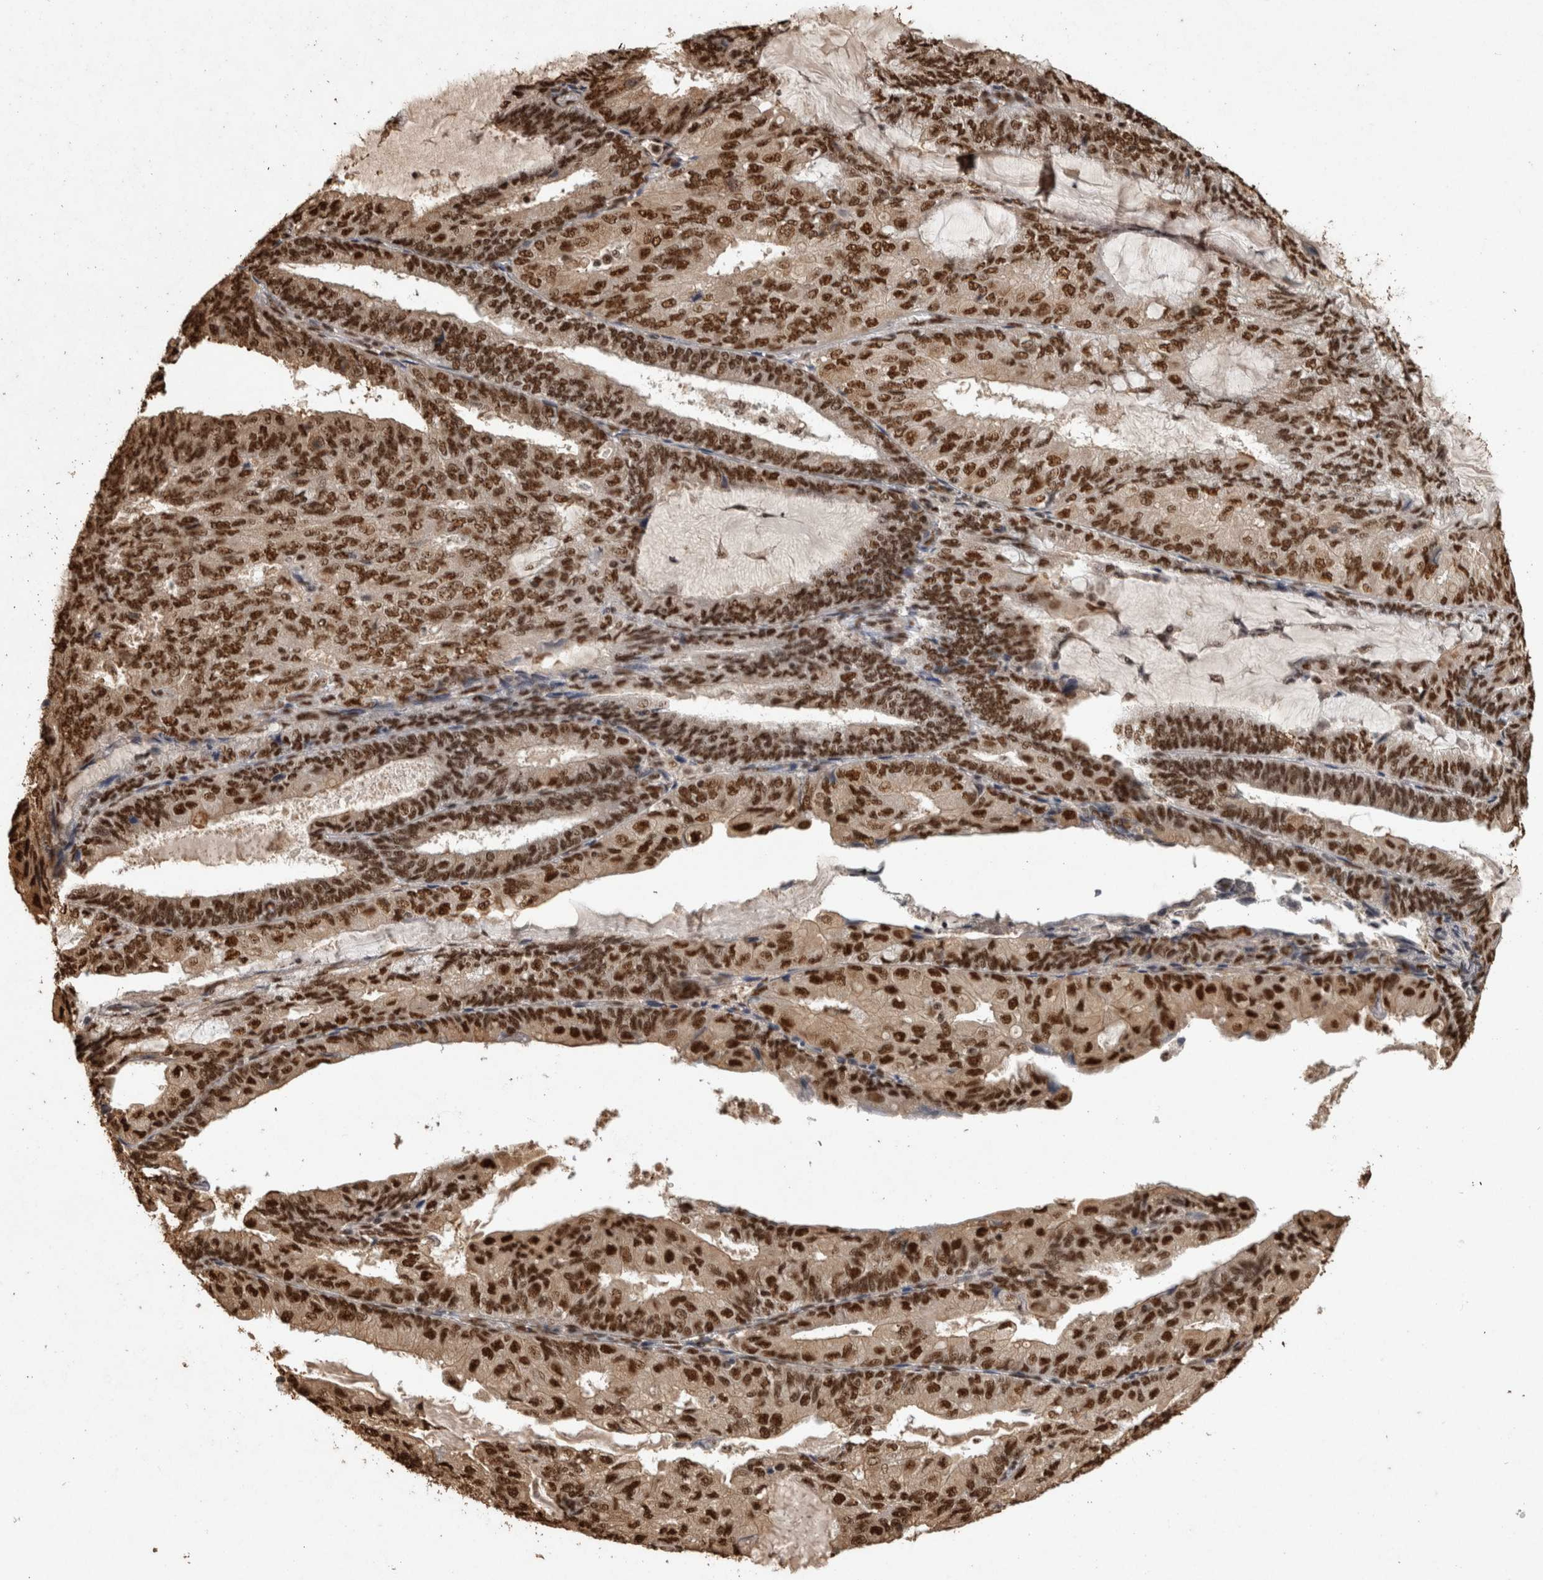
{"staining": {"intensity": "strong", "quantity": ">75%", "location": "nuclear"}, "tissue": "endometrial cancer", "cell_type": "Tumor cells", "image_type": "cancer", "snomed": [{"axis": "morphology", "description": "Adenocarcinoma, NOS"}, {"axis": "topography", "description": "Endometrium"}], "caption": "Strong nuclear positivity for a protein is present in approximately >75% of tumor cells of endometrial adenocarcinoma using IHC.", "gene": "RAD50", "patient": {"sex": "female", "age": 81}}